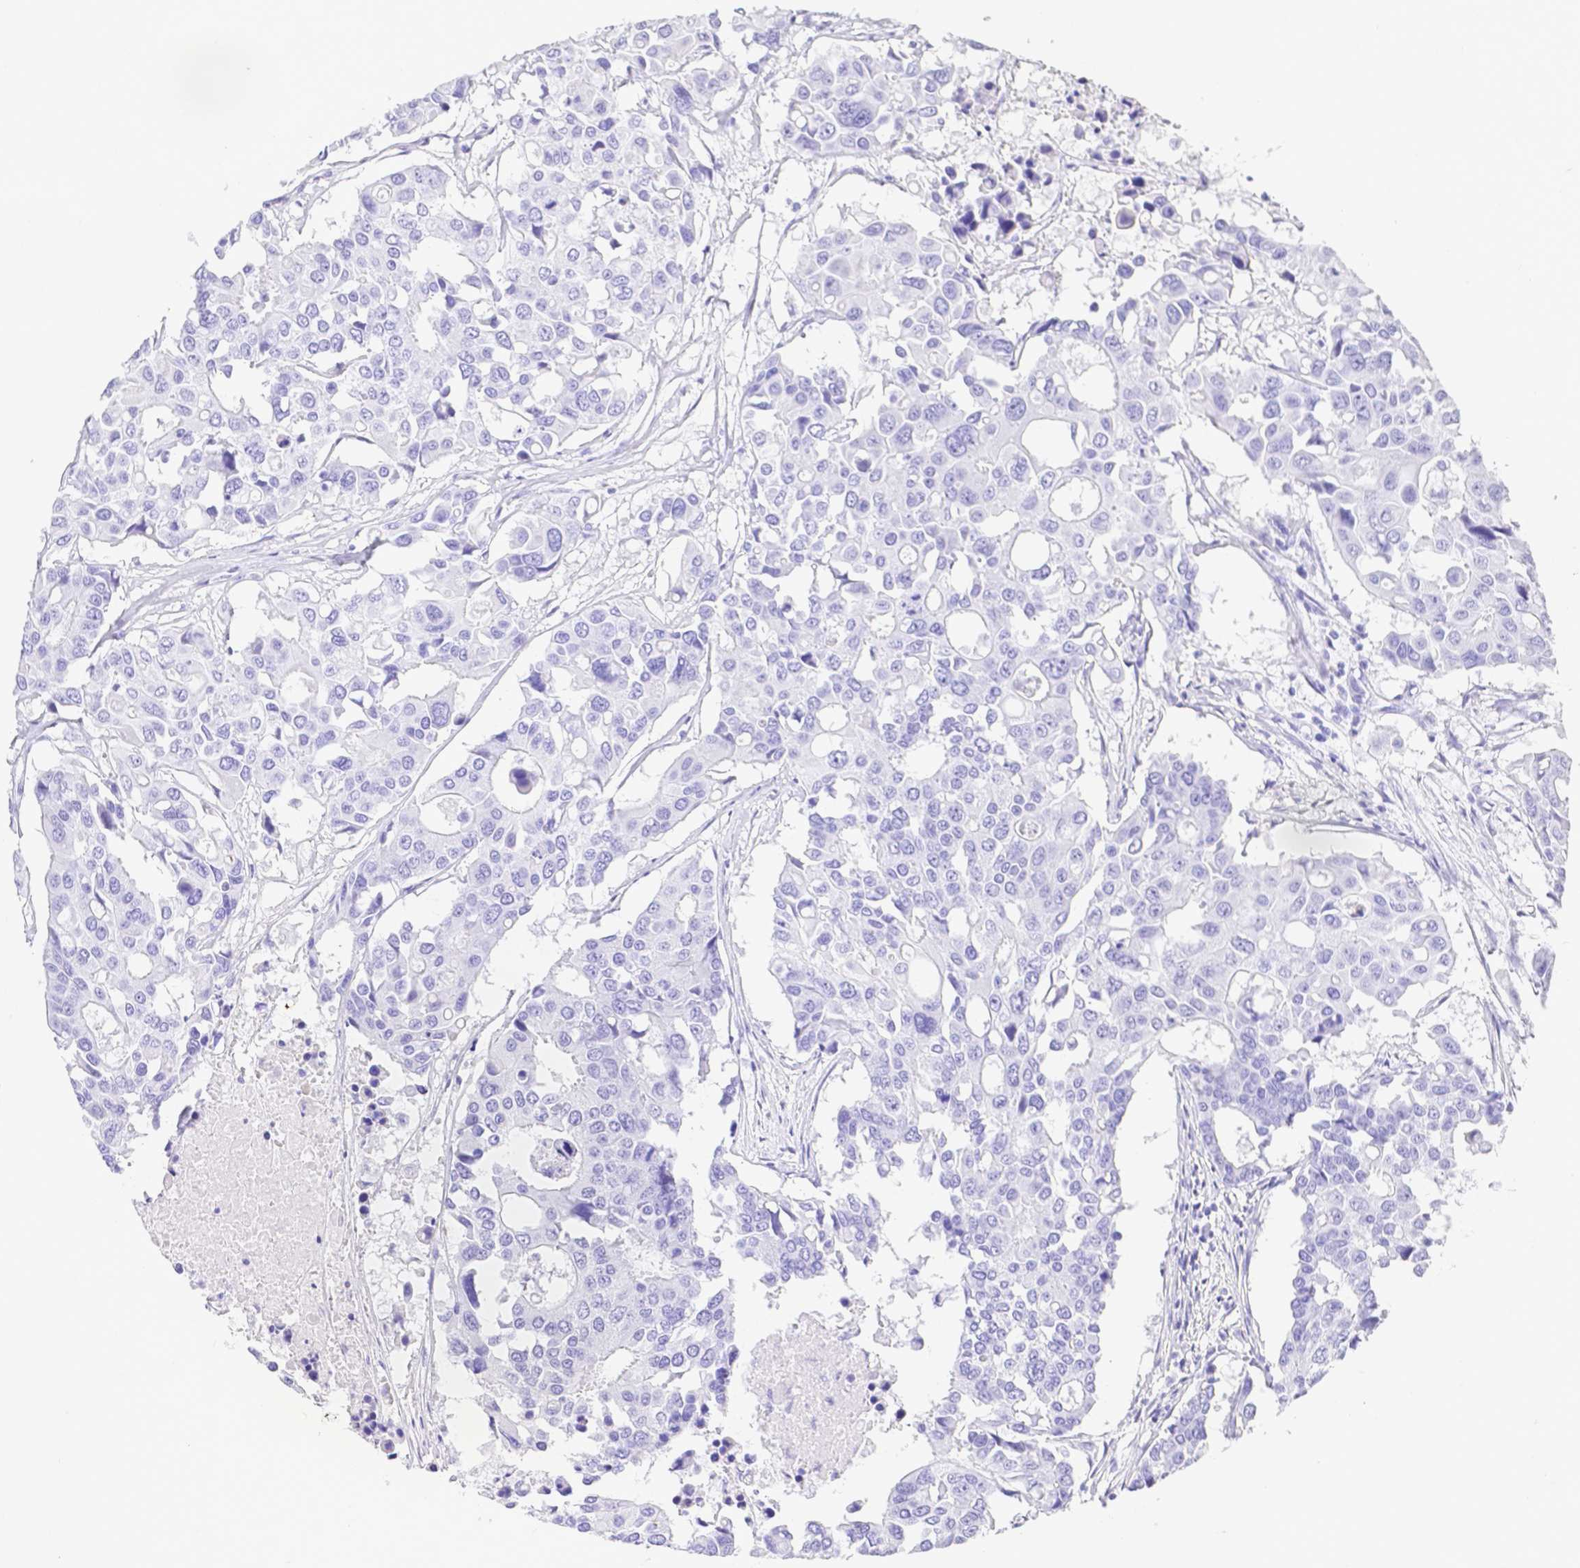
{"staining": {"intensity": "negative", "quantity": "none", "location": "none"}, "tissue": "colorectal cancer", "cell_type": "Tumor cells", "image_type": "cancer", "snomed": [{"axis": "morphology", "description": "Adenocarcinoma, NOS"}, {"axis": "topography", "description": "Colon"}], "caption": "Colorectal cancer was stained to show a protein in brown. There is no significant positivity in tumor cells. (DAB immunohistochemistry (IHC) visualized using brightfield microscopy, high magnification).", "gene": "SMR3A", "patient": {"sex": "male", "age": 77}}